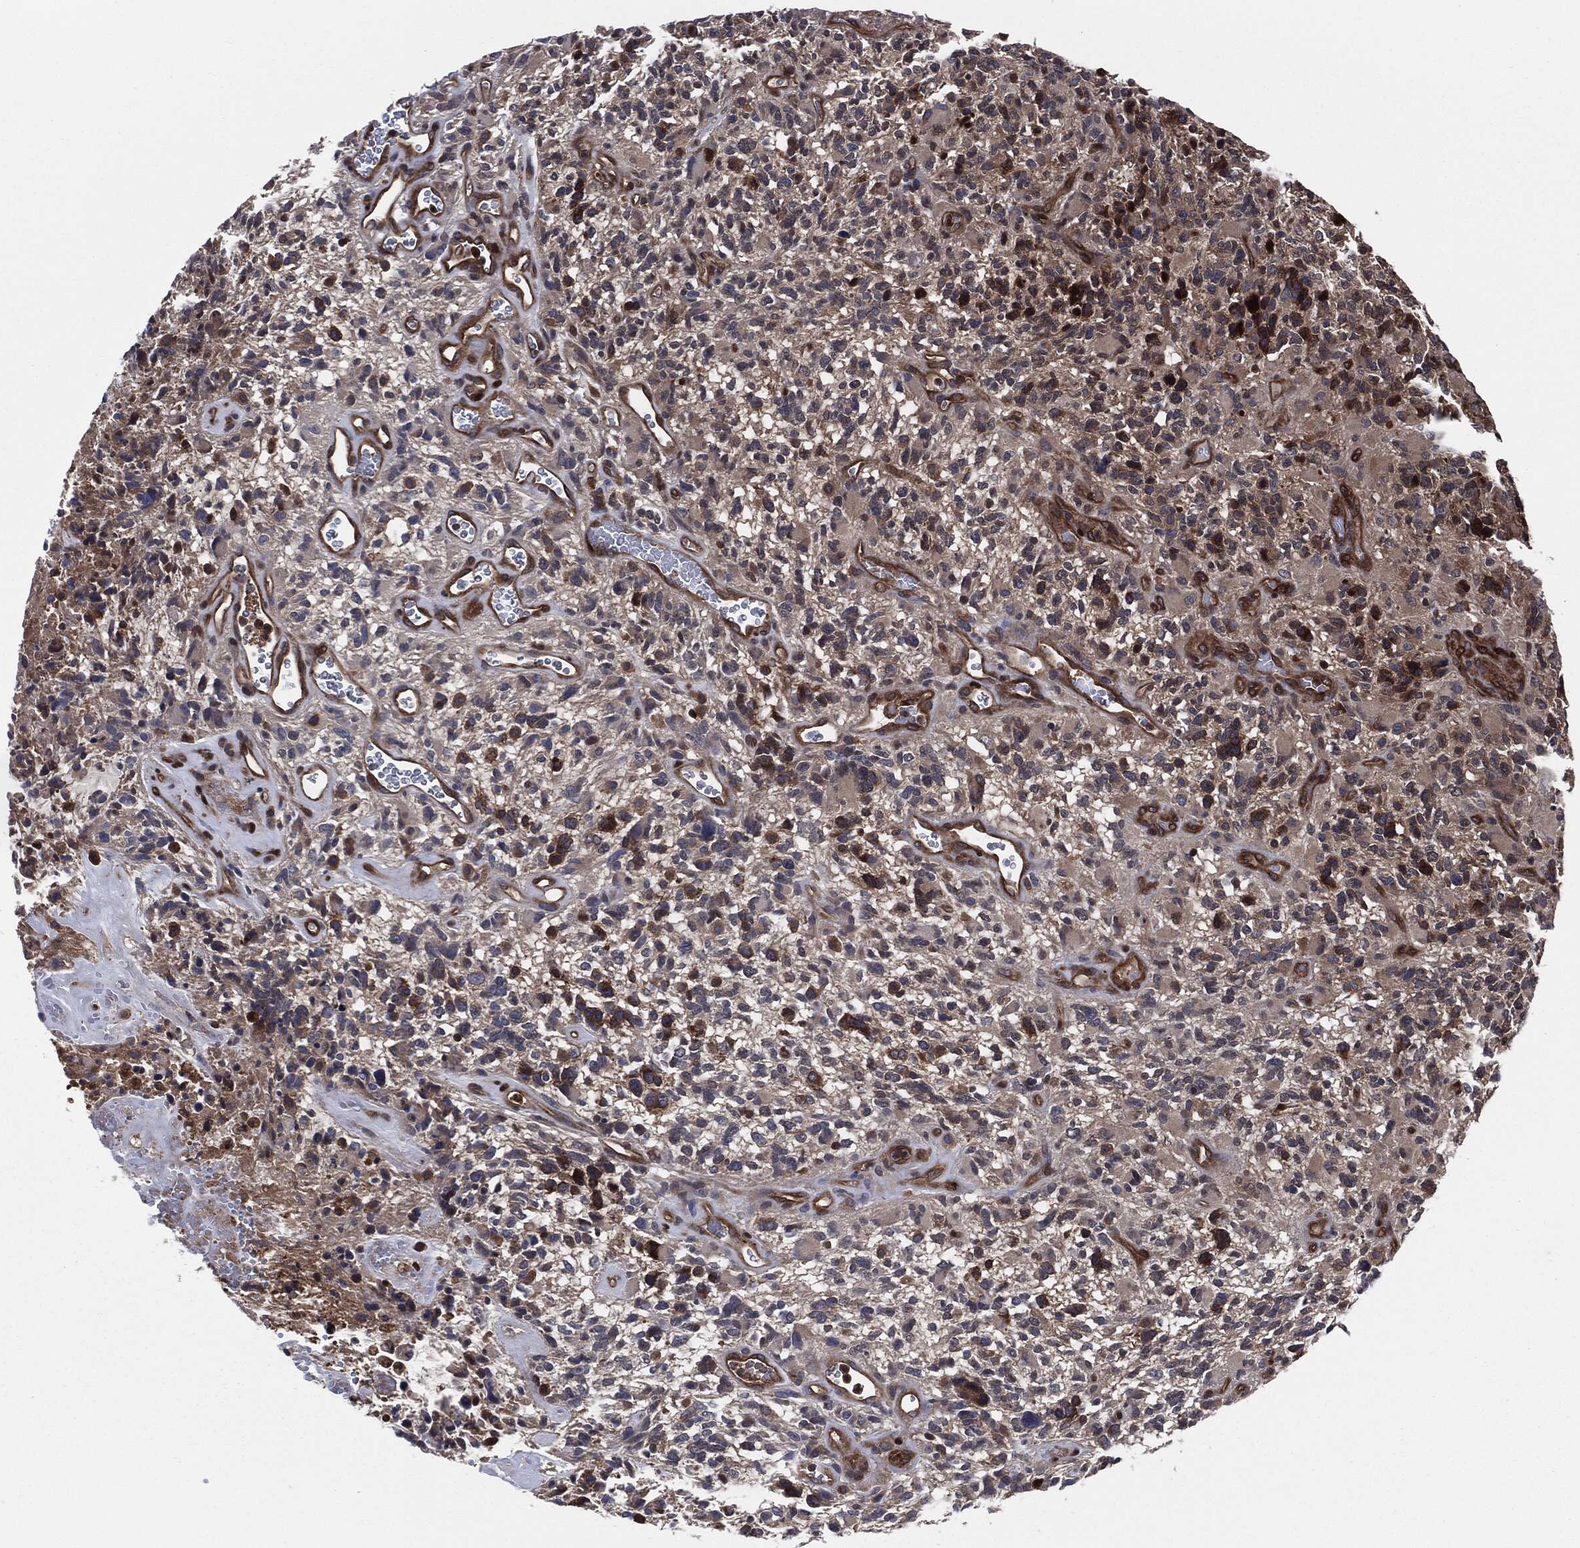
{"staining": {"intensity": "negative", "quantity": "none", "location": "none"}, "tissue": "glioma", "cell_type": "Tumor cells", "image_type": "cancer", "snomed": [{"axis": "morphology", "description": "Glioma, malignant, High grade"}, {"axis": "topography", "description": "Brain"}], "caption": "High magnification brightfield microscopy of malignant glioma (high-grade) stained with DAB (3,3'-diaminobenzidine) (brown) and counterstained with hematoxylin (blue): tumor cells show no significant staining. (Brightfield microscopy of DAB (3,3'-diaminobenzidine) immunohistochemistry (IHC) at high magnification).", "gene": "XPNPEP1", "patient": {"sex": "female", "age": 71}}